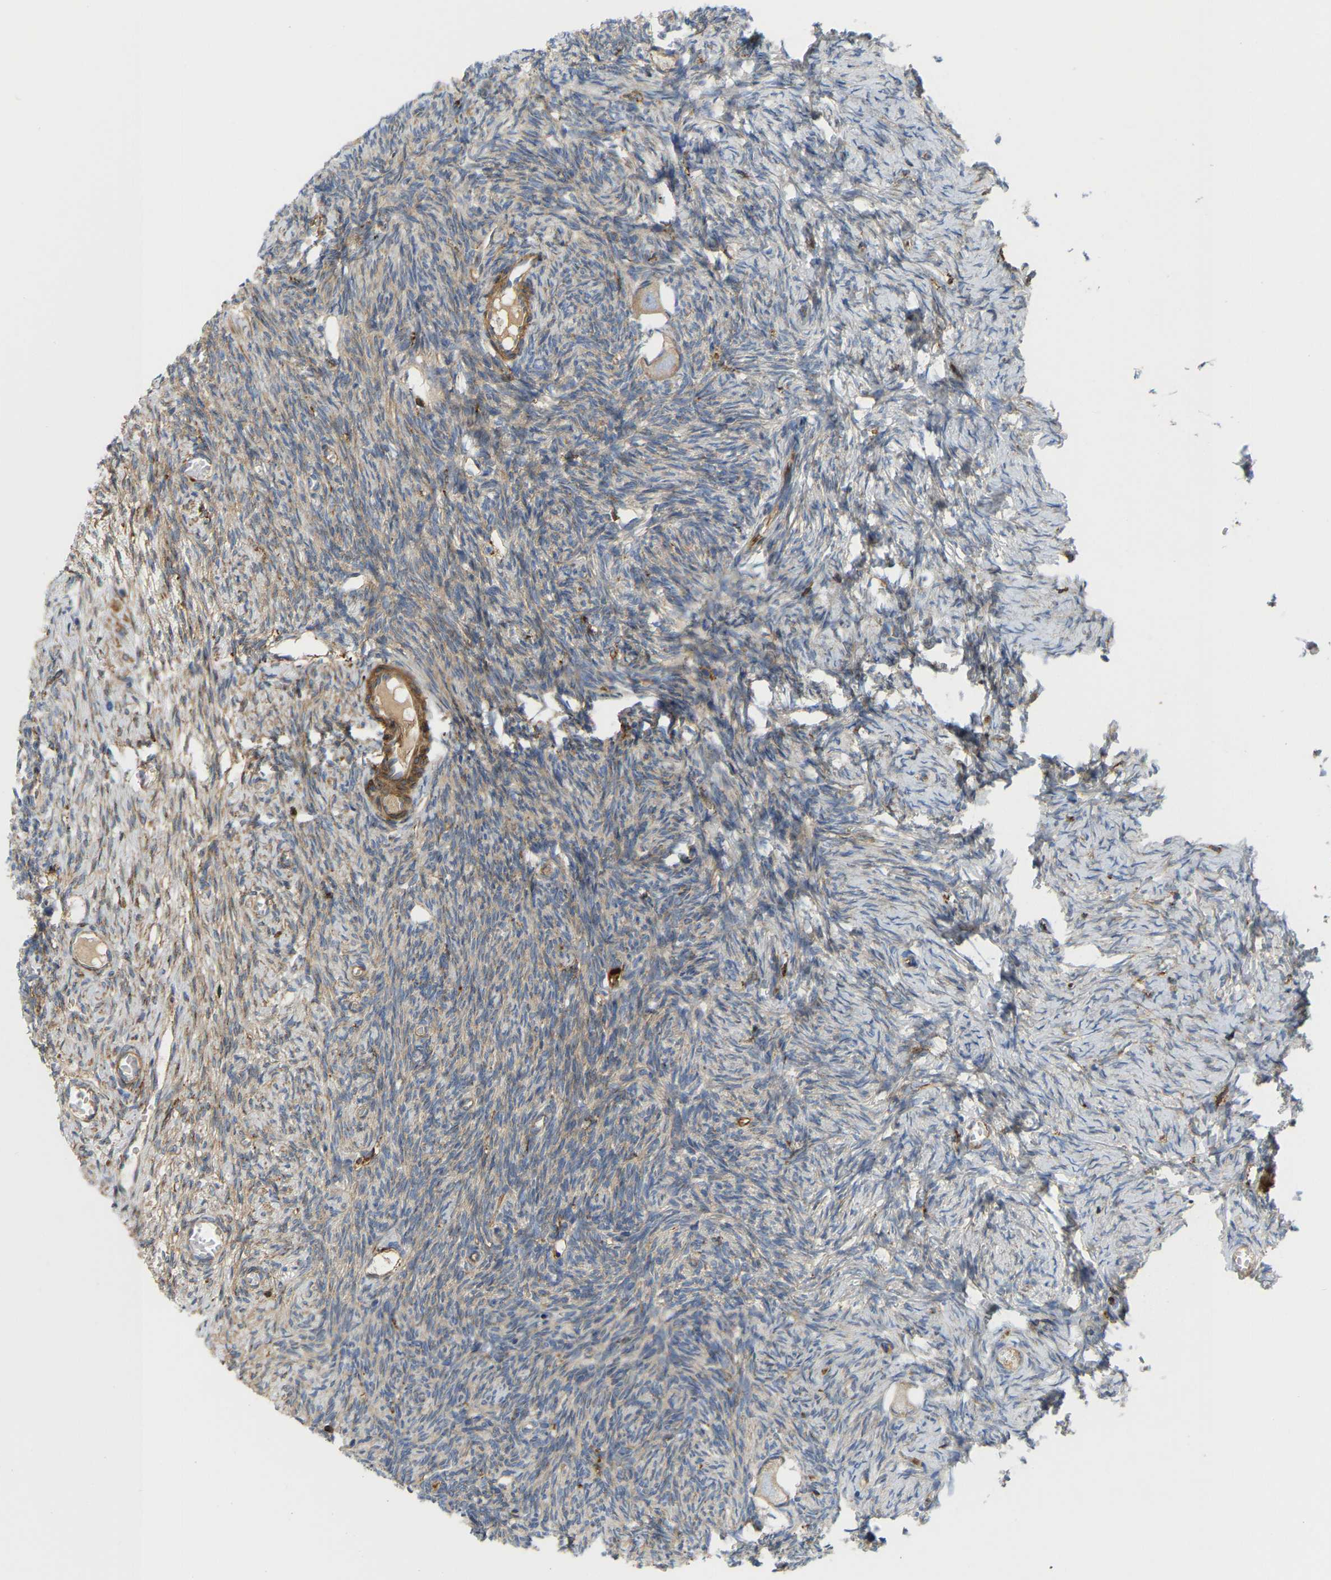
{"staining": {"intensity": "weak", "quantity": ">75%", "location": "cytoplasmic/membranous"}, "tissue": "ovary", "cell_type": "Follicle cells", "image_type": "normal", "snomed": [{"axis": "morphology", "description": "Normal tissue, NOS"}, {"axis": "topography", "description": "Ovary"}], "caption": "This is a micrograph of immunohistochemistry staining of benign ovary, which shows weak expression in the cytoplasmic/membranous of follicle cells.", "gene": "PICALM", "patient": {"sex": "female", "age": 27}}